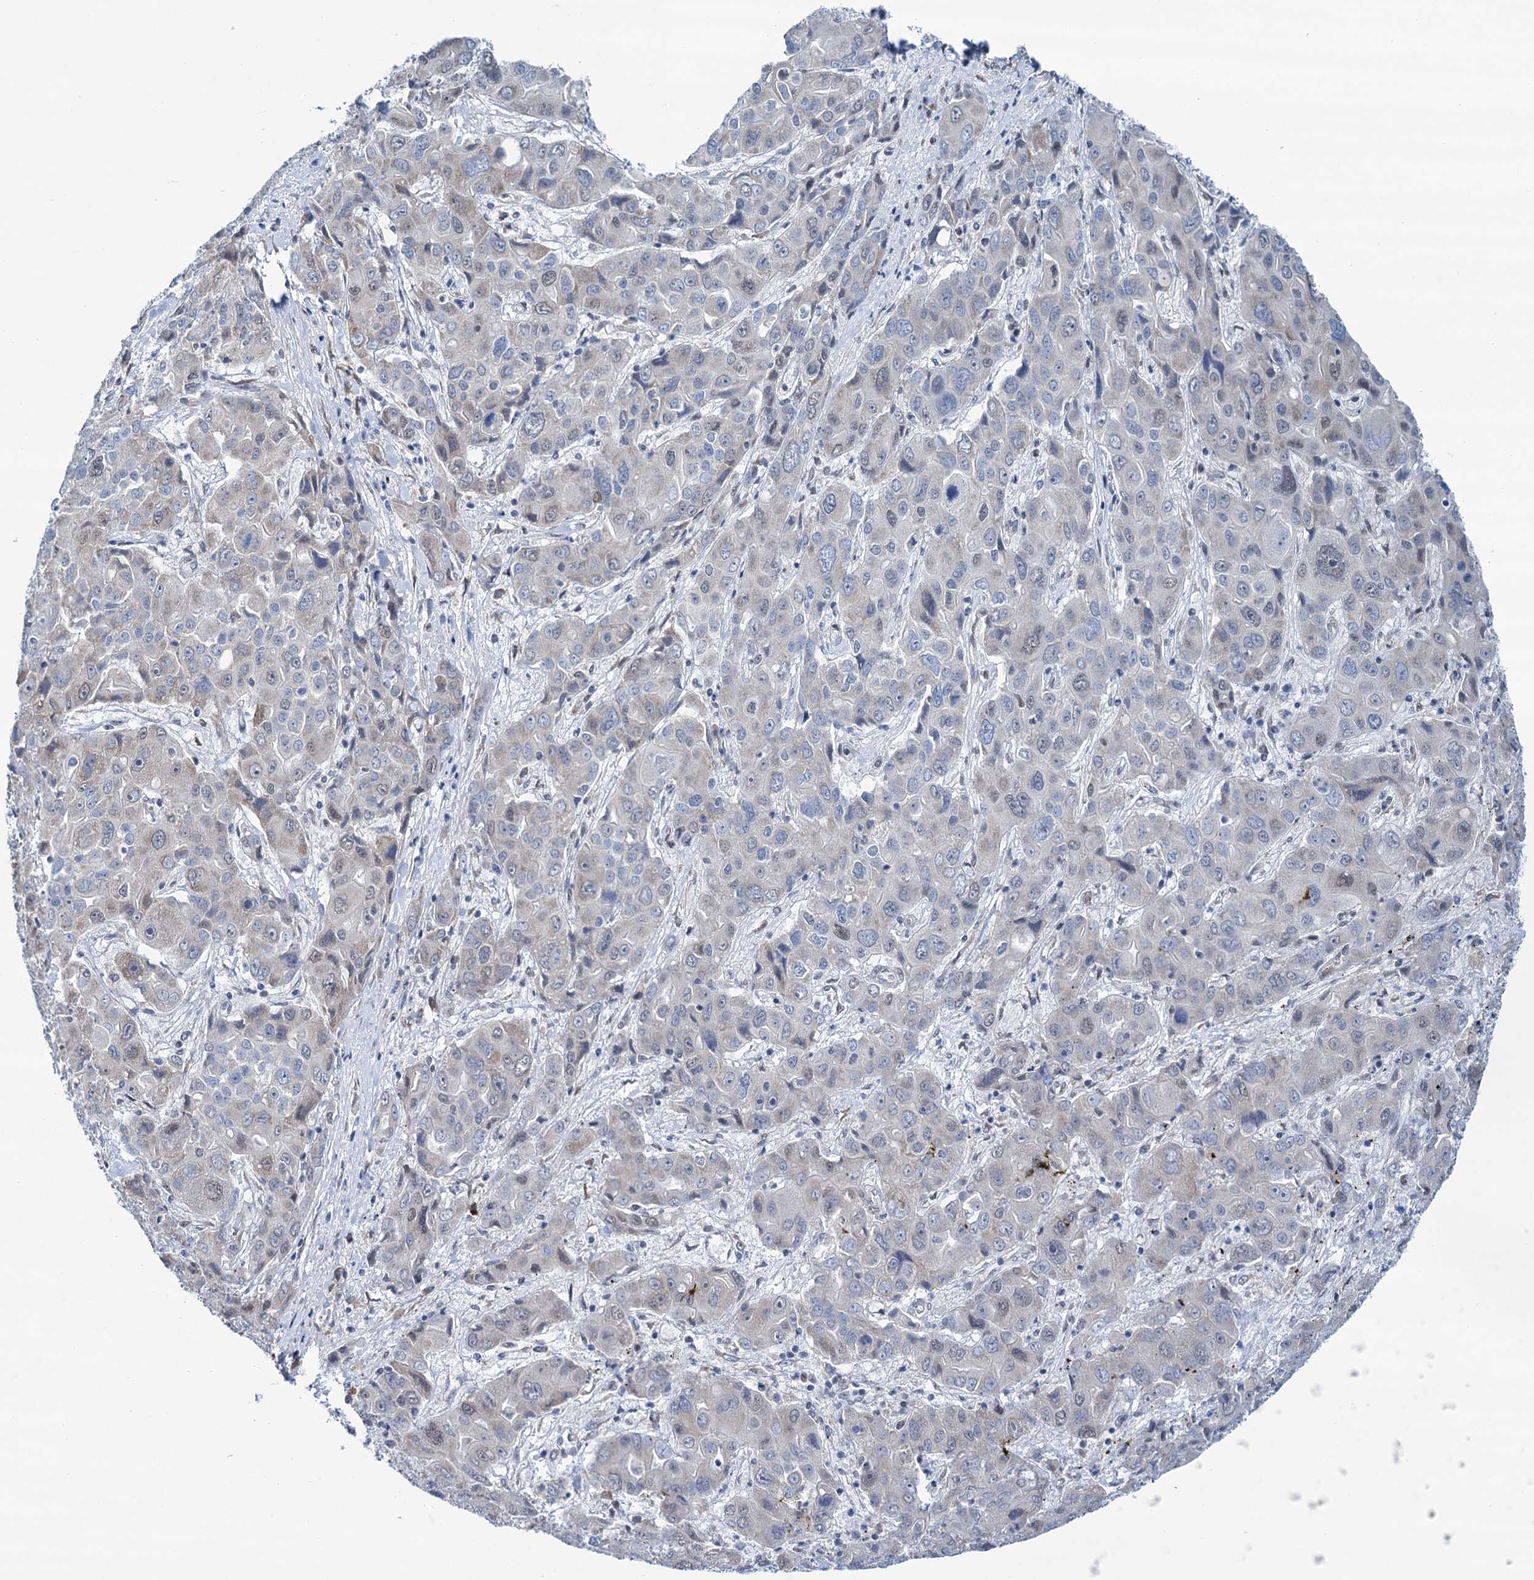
{"staining": {"intensity": "negative", "quantity": "none", "location": "none"}, "tissue": "liver cancer", "cell_type": "Tumor cells", "image_type": "cancer", "snomed": [{"axis": "morphology", "description": "Cholangiocarcinoma"}, {"axis": "topography", "description": "Liver"}], "caption": "A high-resolution micrograph shows immunohistochemistry (IHC) staining of liver cancer, which demonstrates no significant staining in tumor cells.", "gene": "SREK1", "patient": {"sex": "male", "age": 67}}